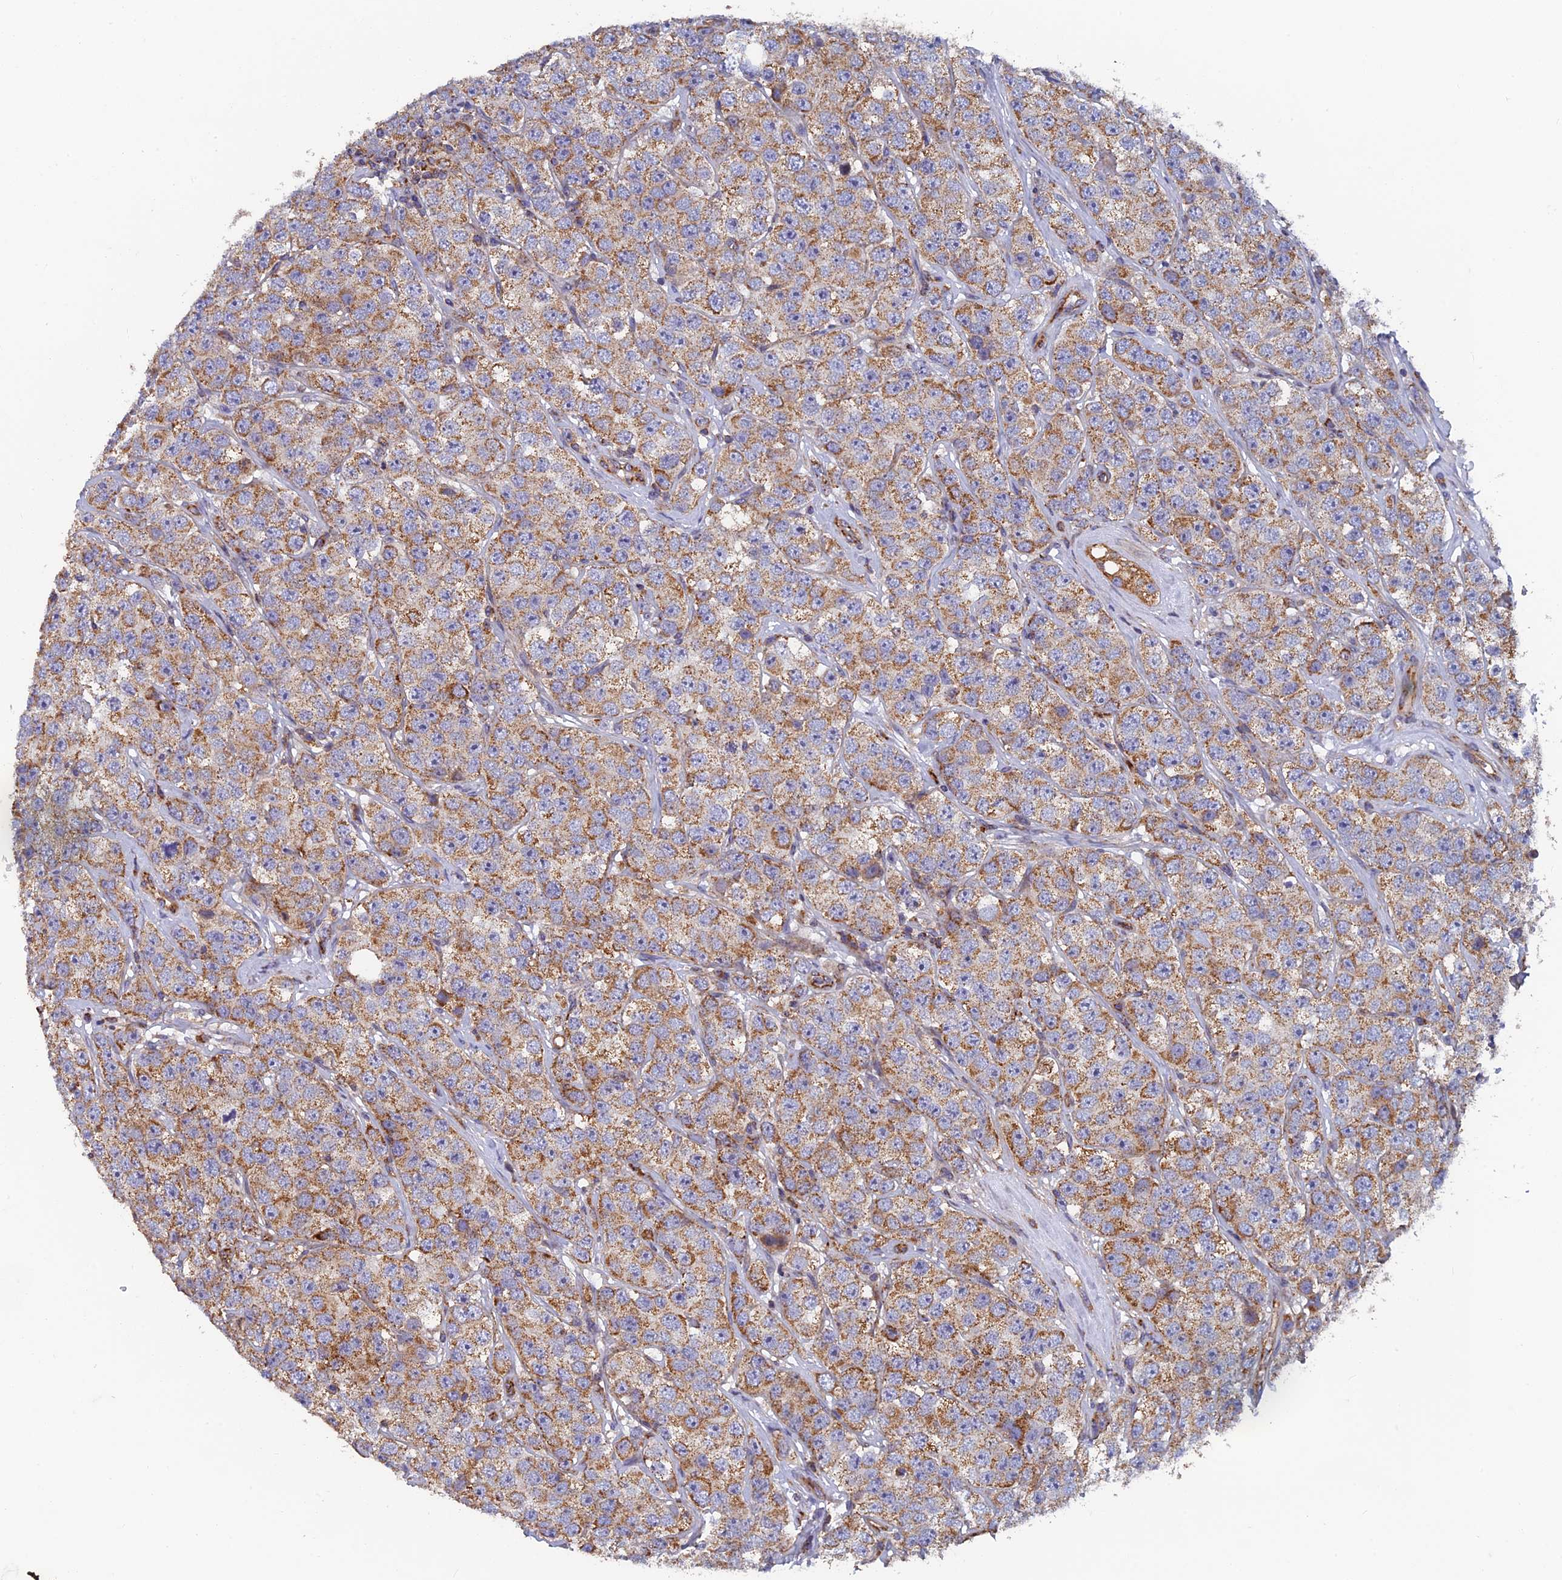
{"staining": {"intensity": "moderate", "quantity": ">75%", "location": "cytoplasmic/membranous"}, "tissue": "testis cancer", "cell_type": "Tumor cells", "image_type": "cancer", "snomed": [{"axis": "morphology", "description": "Seminoma, NOS"}, {"axis": "topography", "description": "Testis"}], "caption": "DAB (3,3'-diaminobenzidine) immunohistochemical staining of testis cancer displays moderate cytoplasmic/membranous protein positivity in about >75% of tumor cells.", "gene": "MRPS9", "patient": {"sex": "male", "age": 28}}